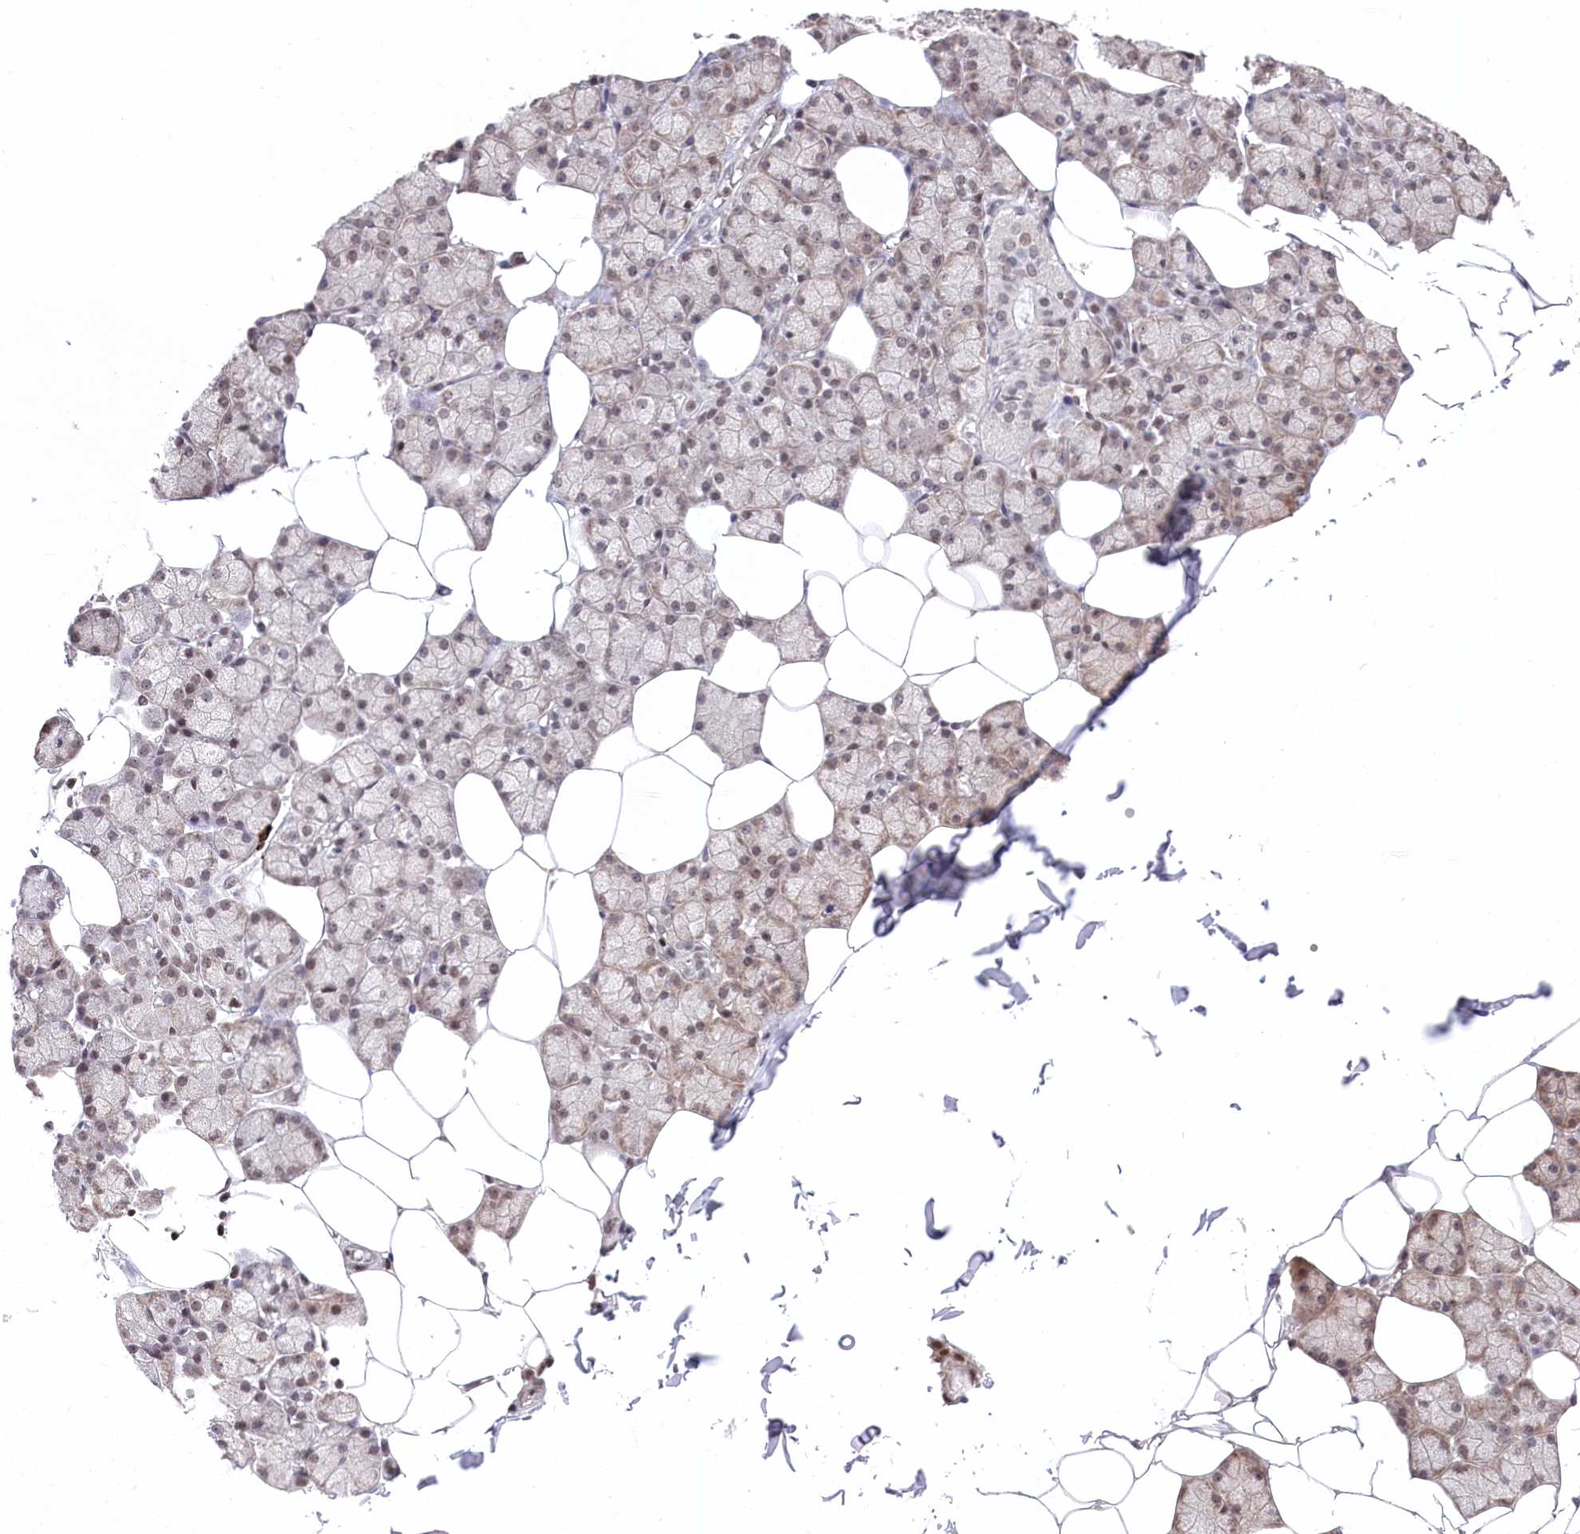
{"staining": {"intensity": "moderate", "quantity": "25%-75%", "location": "nuclear"}, "tissue": "salivary gland", "cell_type": "Glandular cells", "image_type": "normal", "snomed": [{"axis": "morphology", "description": "Normal tissue, NOS"}, {"axis": "topography", "description": "Salivary gland"}], "caption": "The histopathology image shows staining of unremarkable salivary gland, revealing moderate nuclear protein expression (brown color) within glandular cells.", "gene": "CGGBP1", "patient": {"sex": "male", "age": 62}}